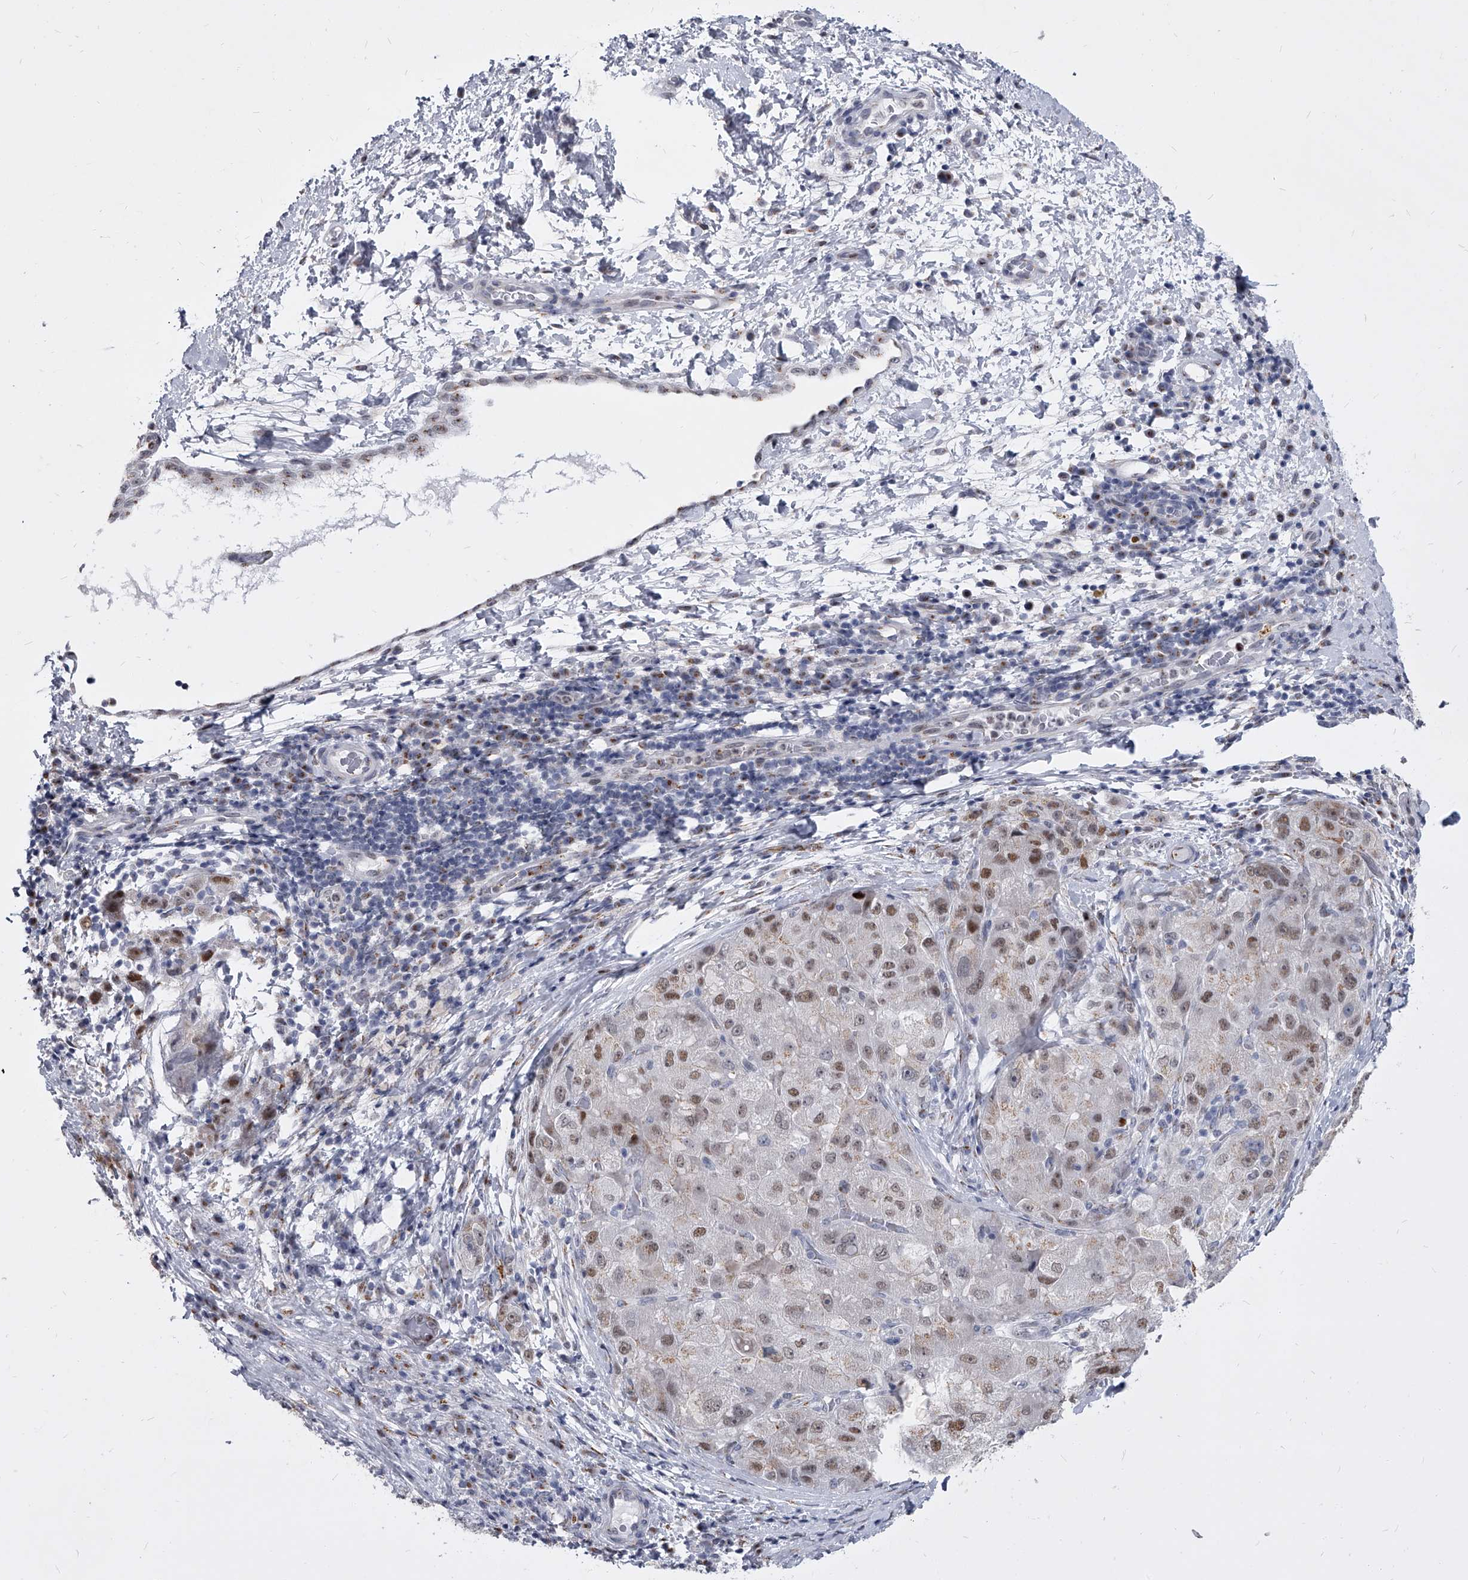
{"staining": {"intensity": "moderate", "quantity": "25%-75%", "location": "nuclear"}, "tissue": "liver cancer", "cell_type": "Tumor cells", "image_type": "cancer", "snomed": [{"axis": "morphology", "description": "Carcinoma, Hepatocellular, NOS"}, {"axis": "topography", "description": "Liver"}], "caption": "DAB immunohistochemical staining of human liver cancer (hepatocellular carcinoma) exhibits moderate nuclear protein staining in approximately 25%-75% of tumor cells.", "gene": "EVA1C", "patient": {"sex": "male", "age": 80}}